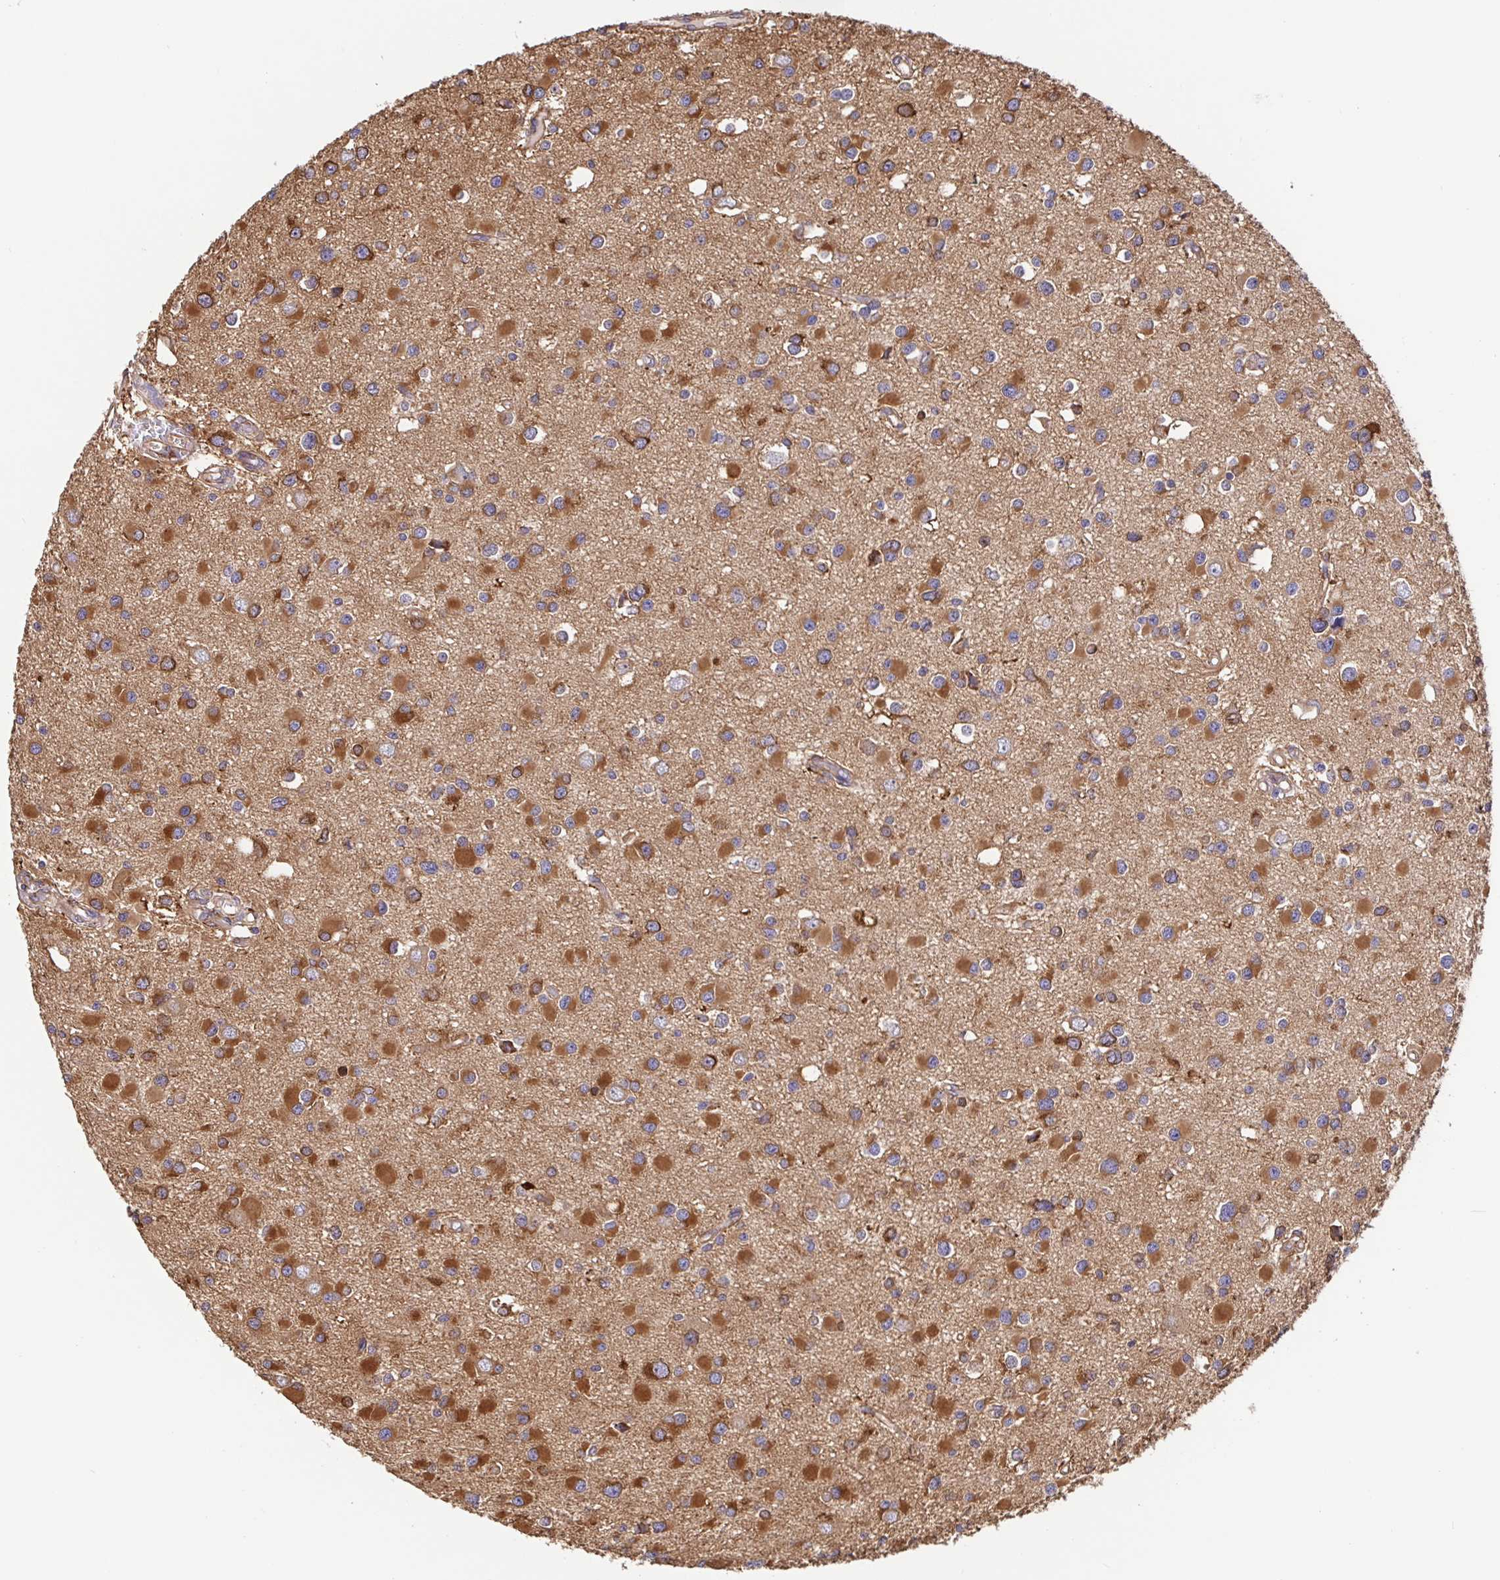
{"staining": {"intensity": "strong", "quantity": ">75%", "location": "cytoplasmic/membranous"}, "tissue": "glioma", "cell_type": "Tumor cells", "image_type": "cancer", "snomed": [{"axis": "morphology", "description": "Glioma, malignant, High grade"}, {"axis": "topography", "description": "Brain"}], "caption": "A brown stain labels strong cytoplasmic/membranous staining of a protein in malignant glioma (high-grade) tumor cells. Immunohistochemistry (ihc) stains the protein of interest in brown and the nuclei are stained blue.", "gene": "MAOA", "patient": {"sex": "male", "age": 54}}